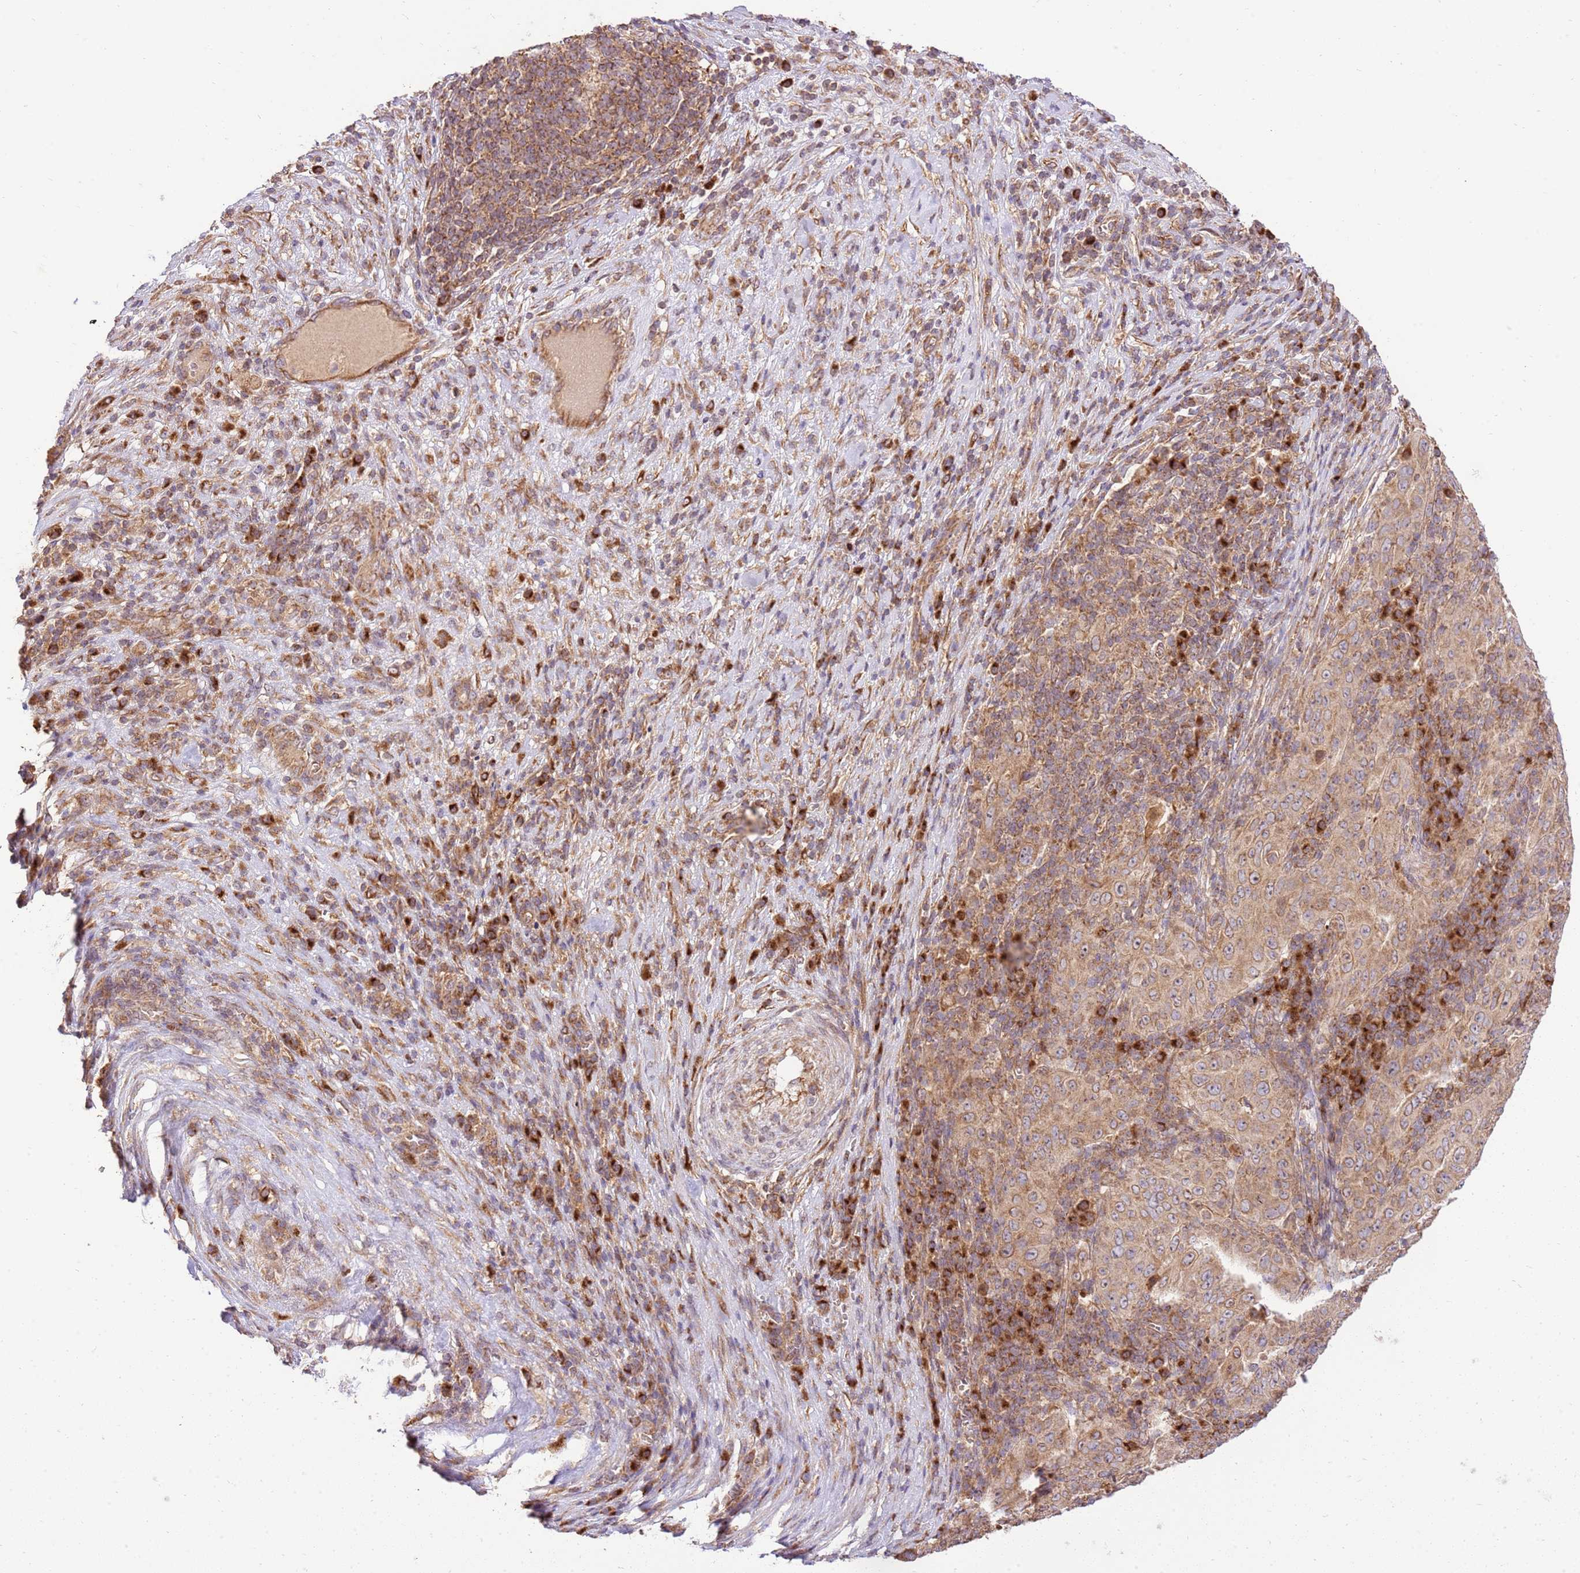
{"staining": {"intensity": "moderate", "quantity": ">75%", "location": "cytoplasmic/membranous"}, "tissue": "pancreatic cancer", "cell_type": "Tumor cells", "image_type": "cancer", "snomed": [{"axis": "morphology", "description": "Adenocarcinoma, NOS"}, {"axis": "topography", "description": "Pancreas"}], "caption": "DAB (3,3'-diaminobenzidine) immunohistochemical staining of pancreatic cancer displays moderate cytoplasmic/membranous protein expression in about >75% of tumor cells.", "gene": "SPATA2L", "patient": {"sex": "male", "age": 63}}